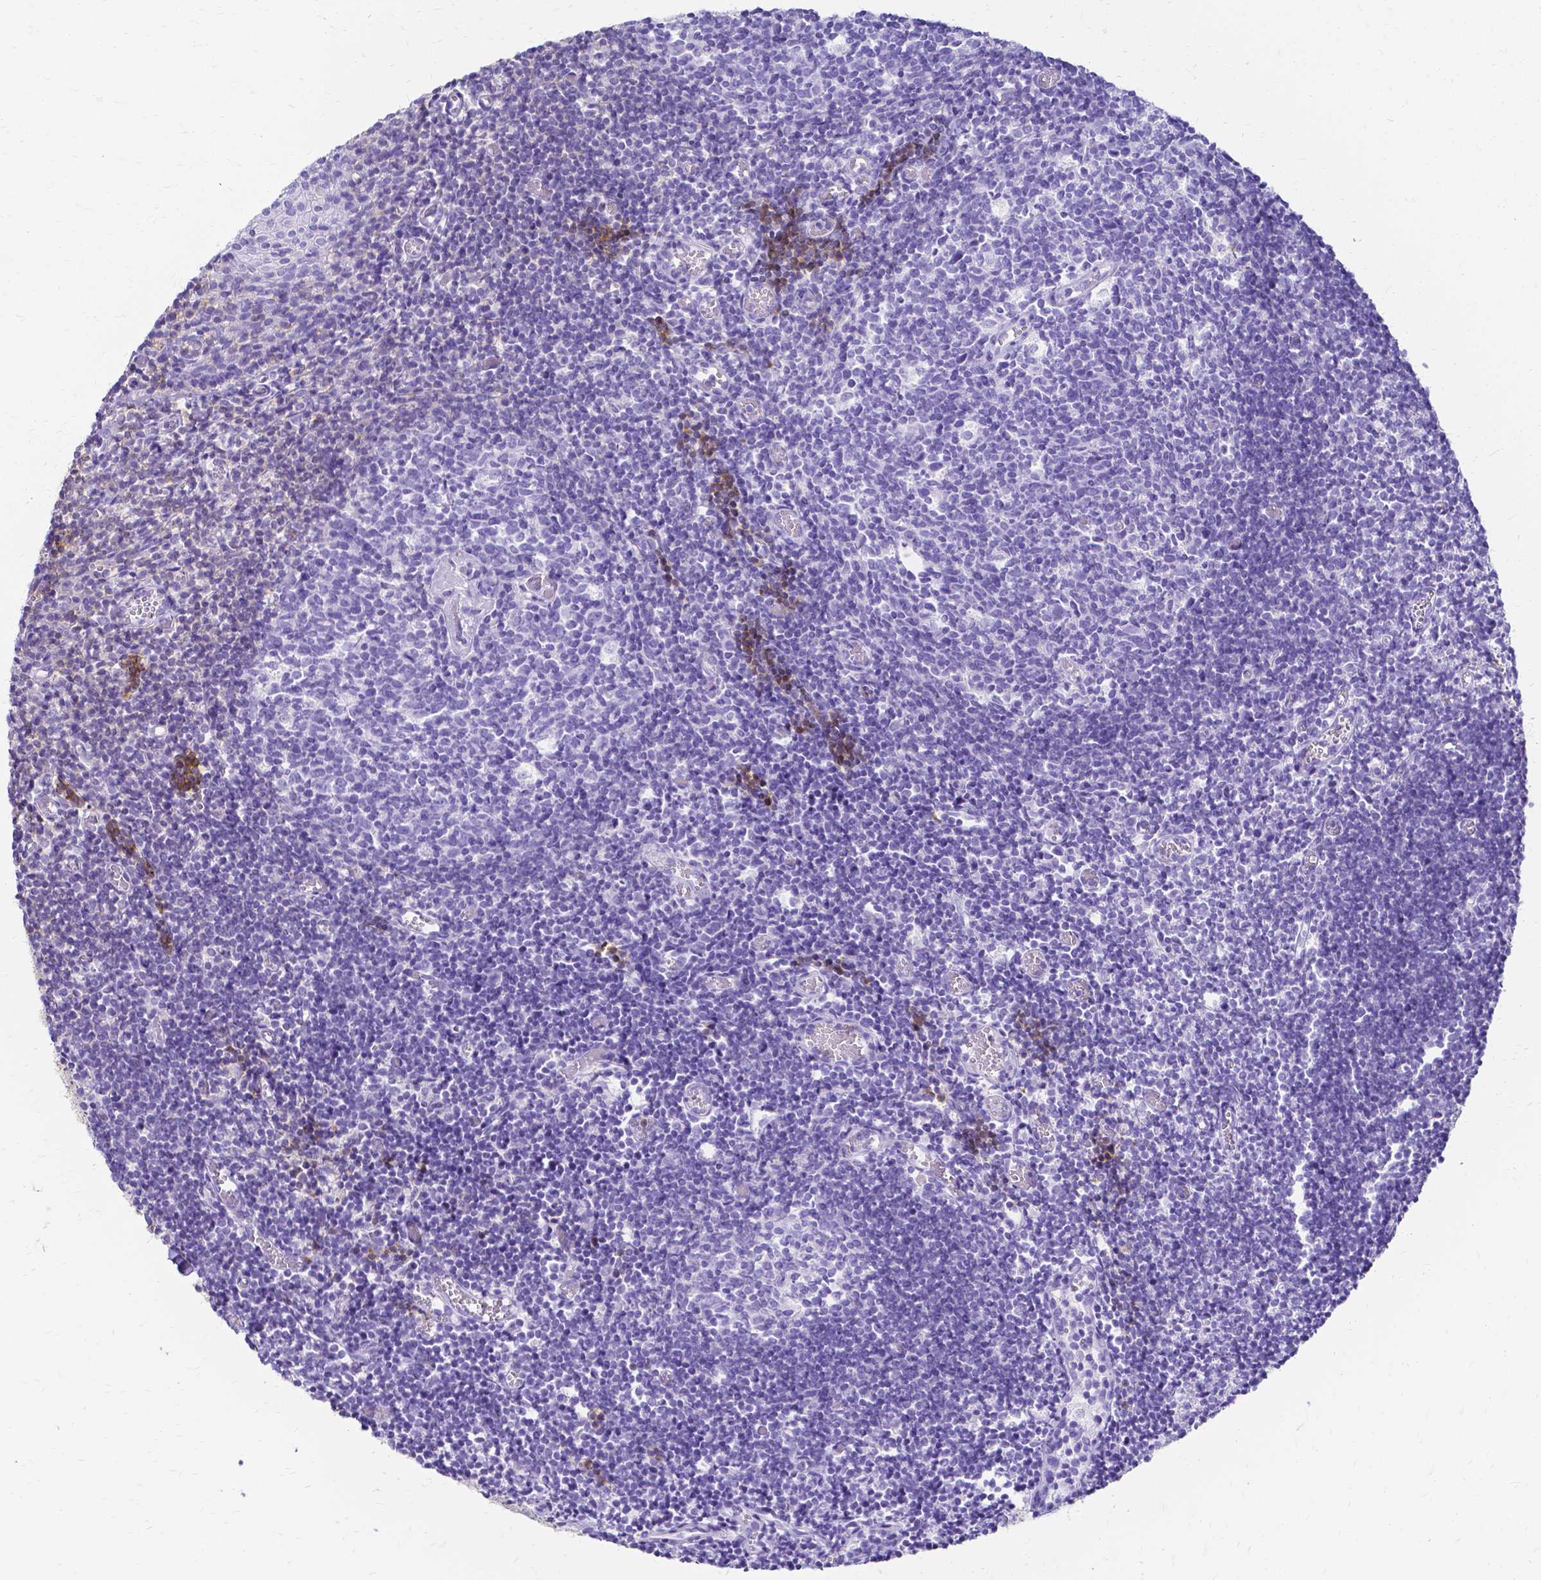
{"staining": {"intensity": "negative", "quantity": "none", "location": "none"}, "tissue": "tonsil", "cell_type": "Germinal center cells", "image_type": "normal", "snomed": [{"axis": "morphology", "description": "Normal tissue, NOS"}, {"axis": "topography", "description": "Tonsil"}], "caption": "This is a histopathology image of immunohistochemistry staining of normal tonsil, which shows no positivity in germinal center cells.", "gene": "HSPA12A", "patient": {"sex": "female", "age": 10}}